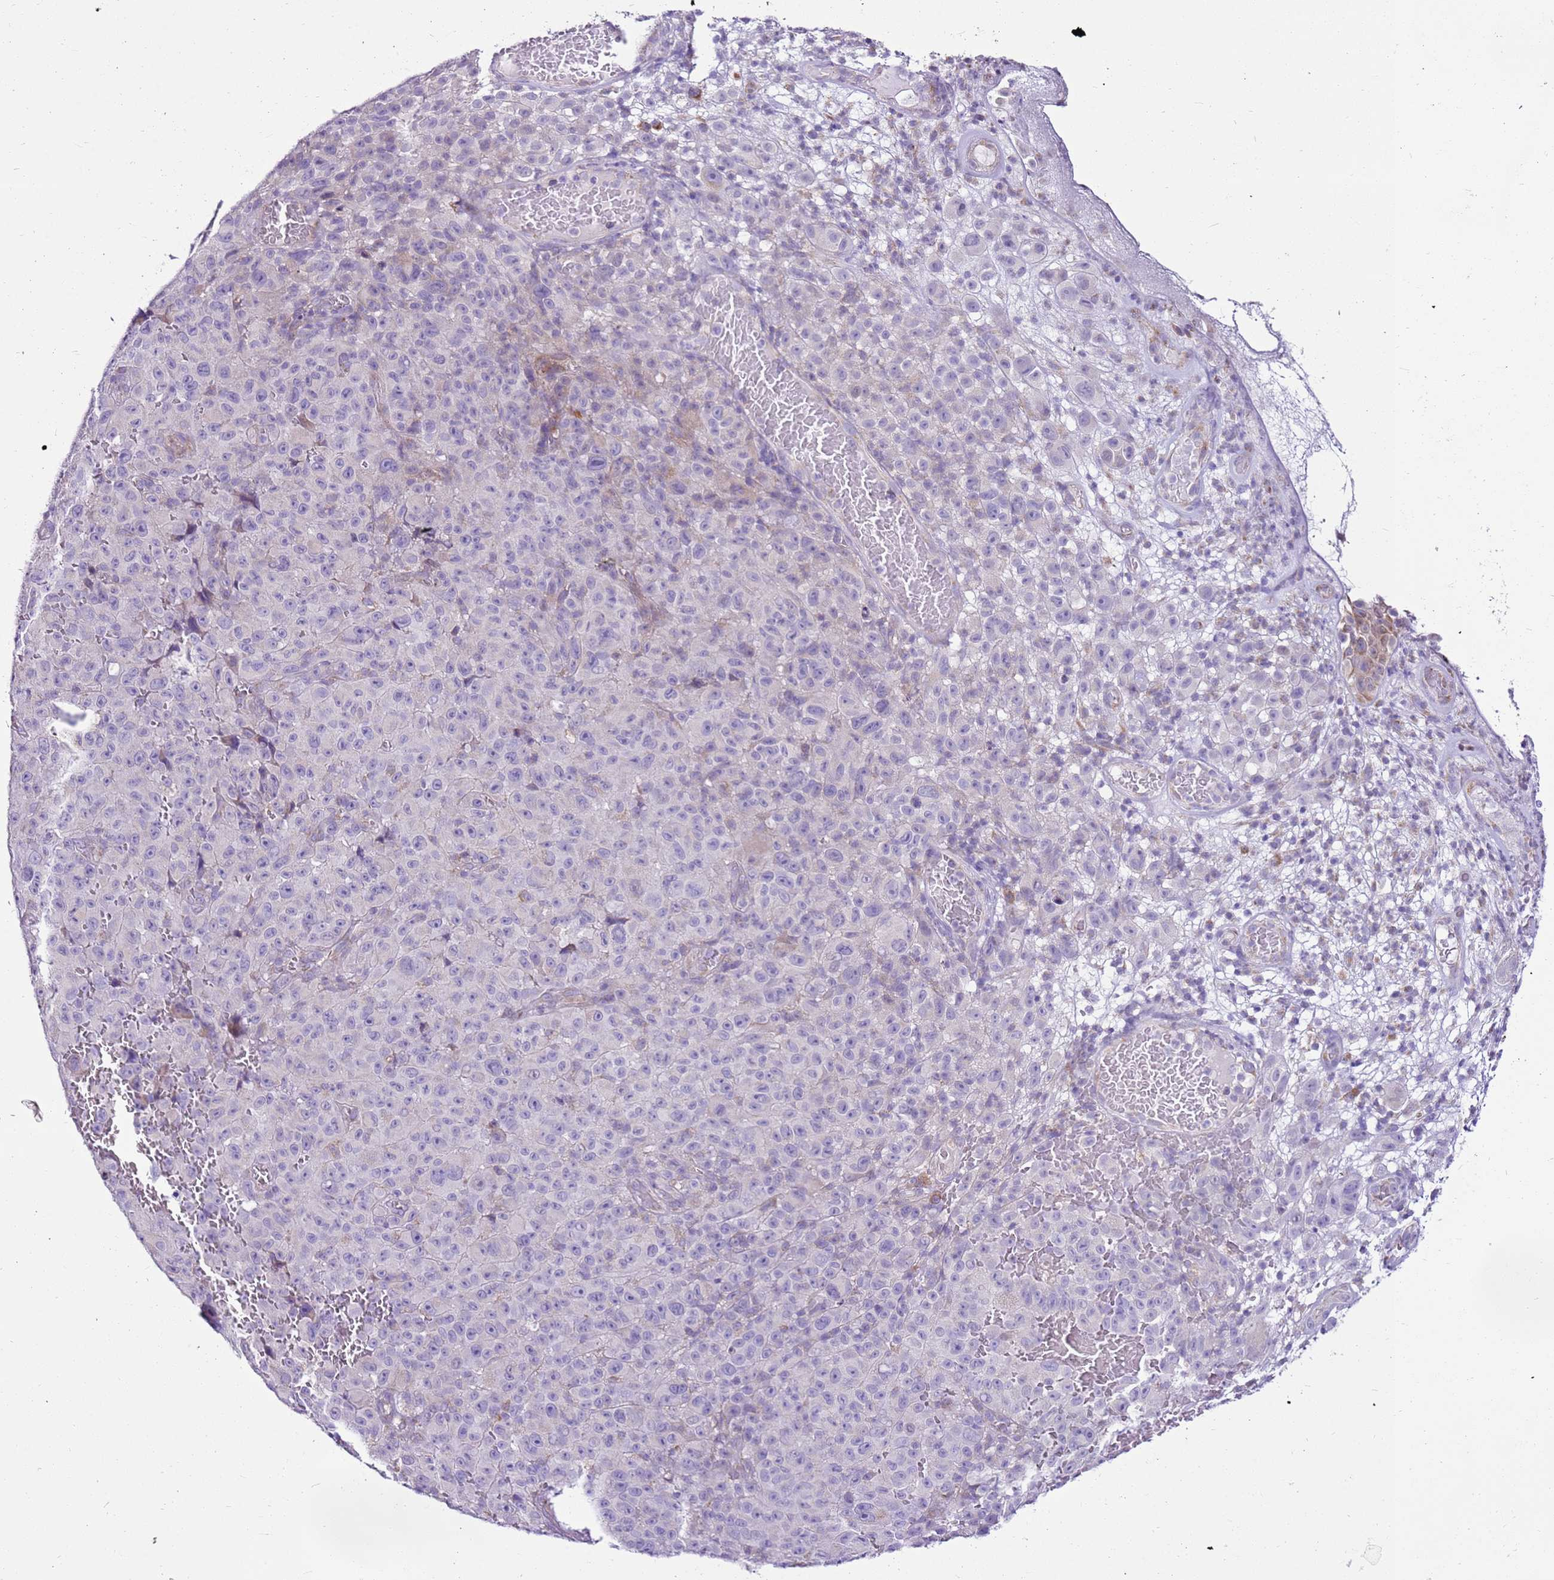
{"staining": {"intensity": "negative", "quantity": "none", "location": "none"}, "tissue": "melanoma", "cell_type": "Tumor cells", "image_type": "cancer", "snomed": [{"axis": "morphology", "description": "Malignant melanoma, NOS"}, {"axis": "topography", "description": "Skin"}], "caption": "The immunohistochemistry histopathology image has no significant positivity in tumor cells of melanoma tissue.", "gene": "MRPL36", "patient": {"sex": "female", "age": 82}}